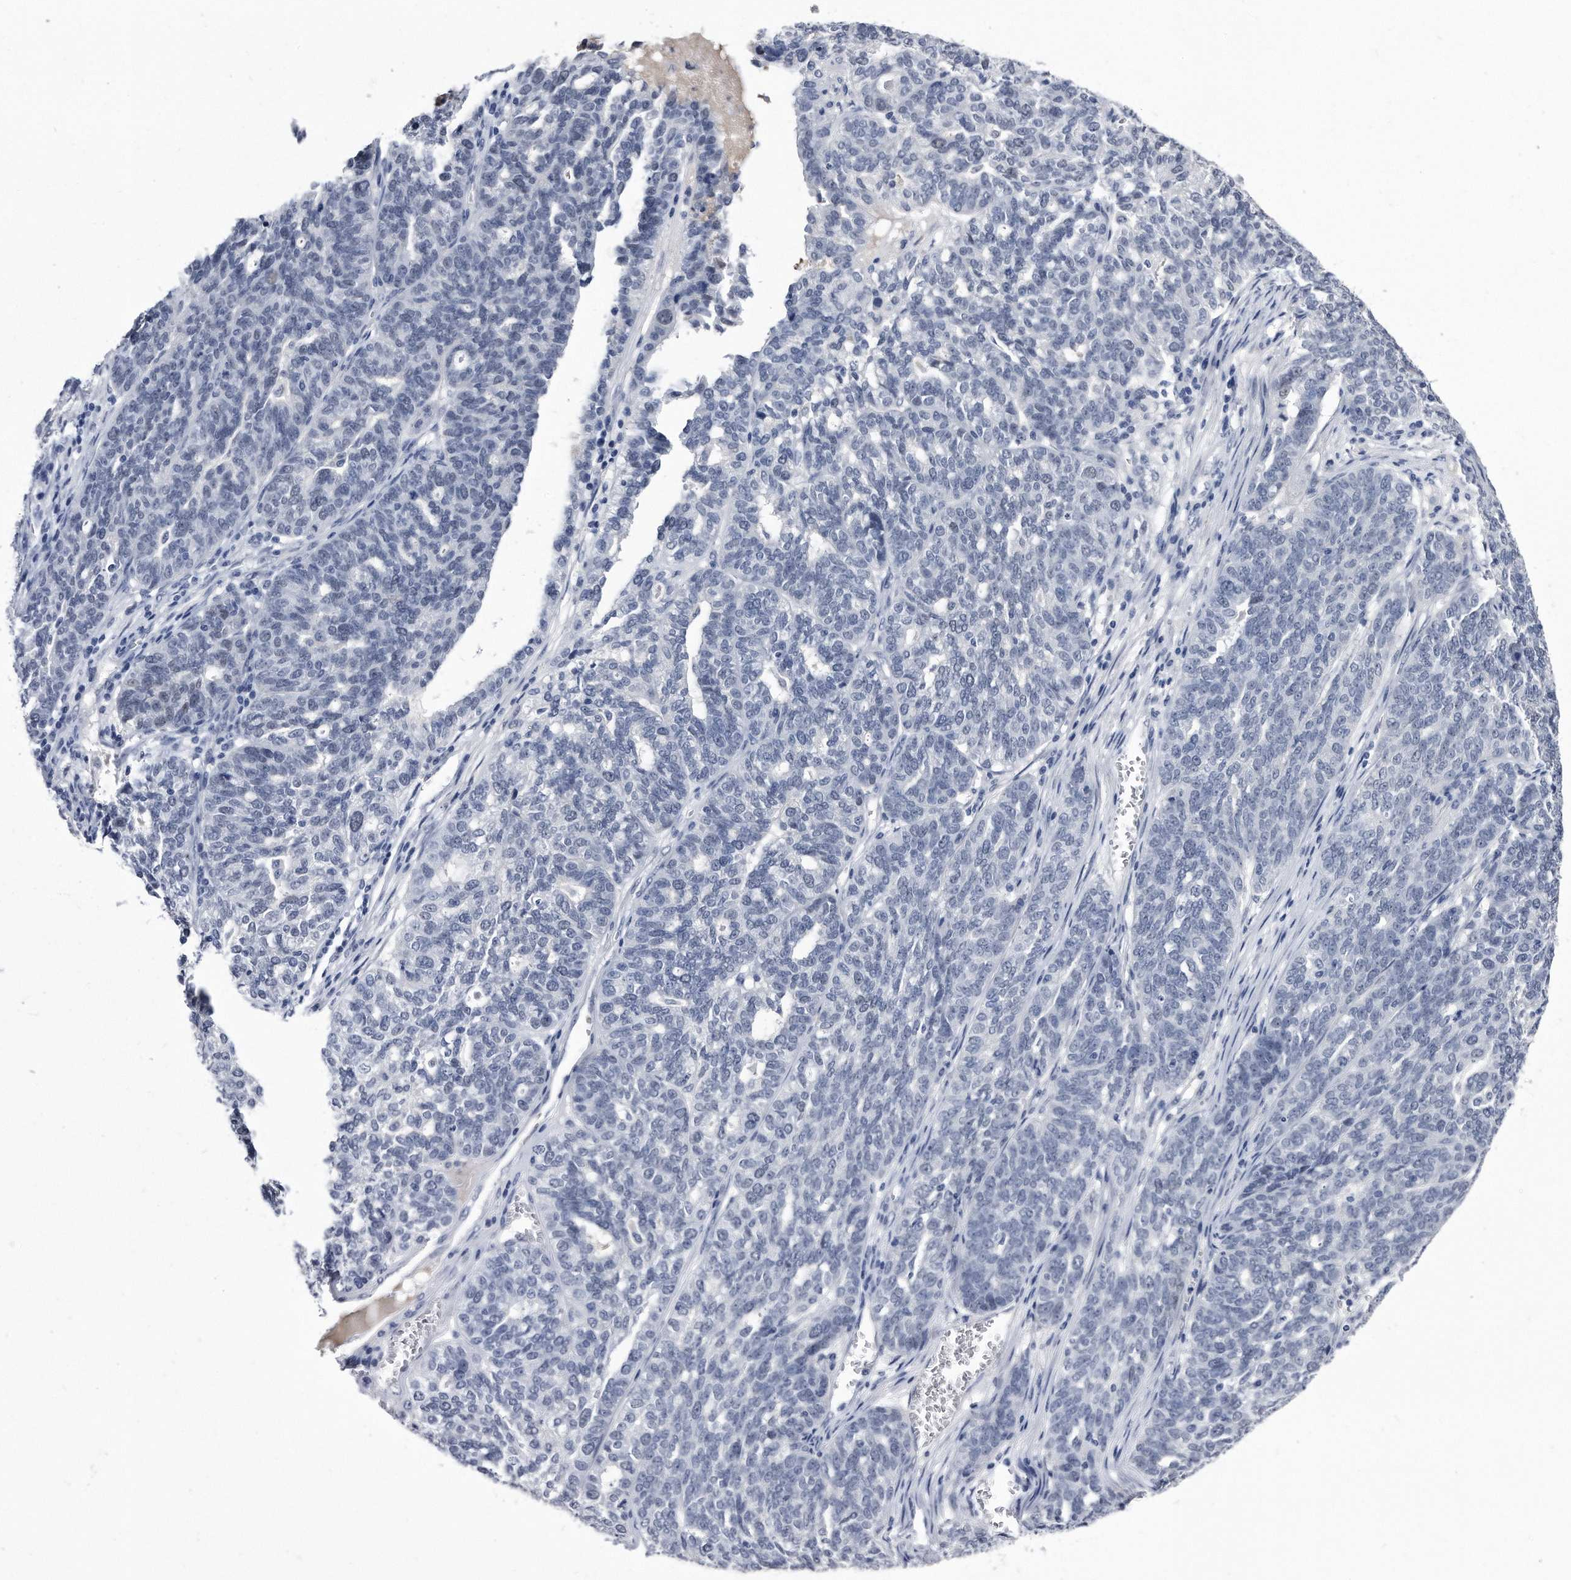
{"staining": {"intensity": "negative", "quantity": "none", "location": "none"}, "tissue": "ovarian cancer", "cell_type": "Tumor cells", "image_type": "cancer", "snomed": [{"axis": "morphology", "description": "Cystadenocarcinoma, serous, NOS"}, {"axis": "topography", "description": "Ovary"}], "caption": "Immunohistochemistry micrograph of neoplastic tissue: ovarian serous cystadenocarcinoma stained with DAB (3,3'-diaminobenzidine) exhibits no significant protein expression in tumor cells.", "gene": "KCTD8", "patient": {"sex": "female", "age": 59}}